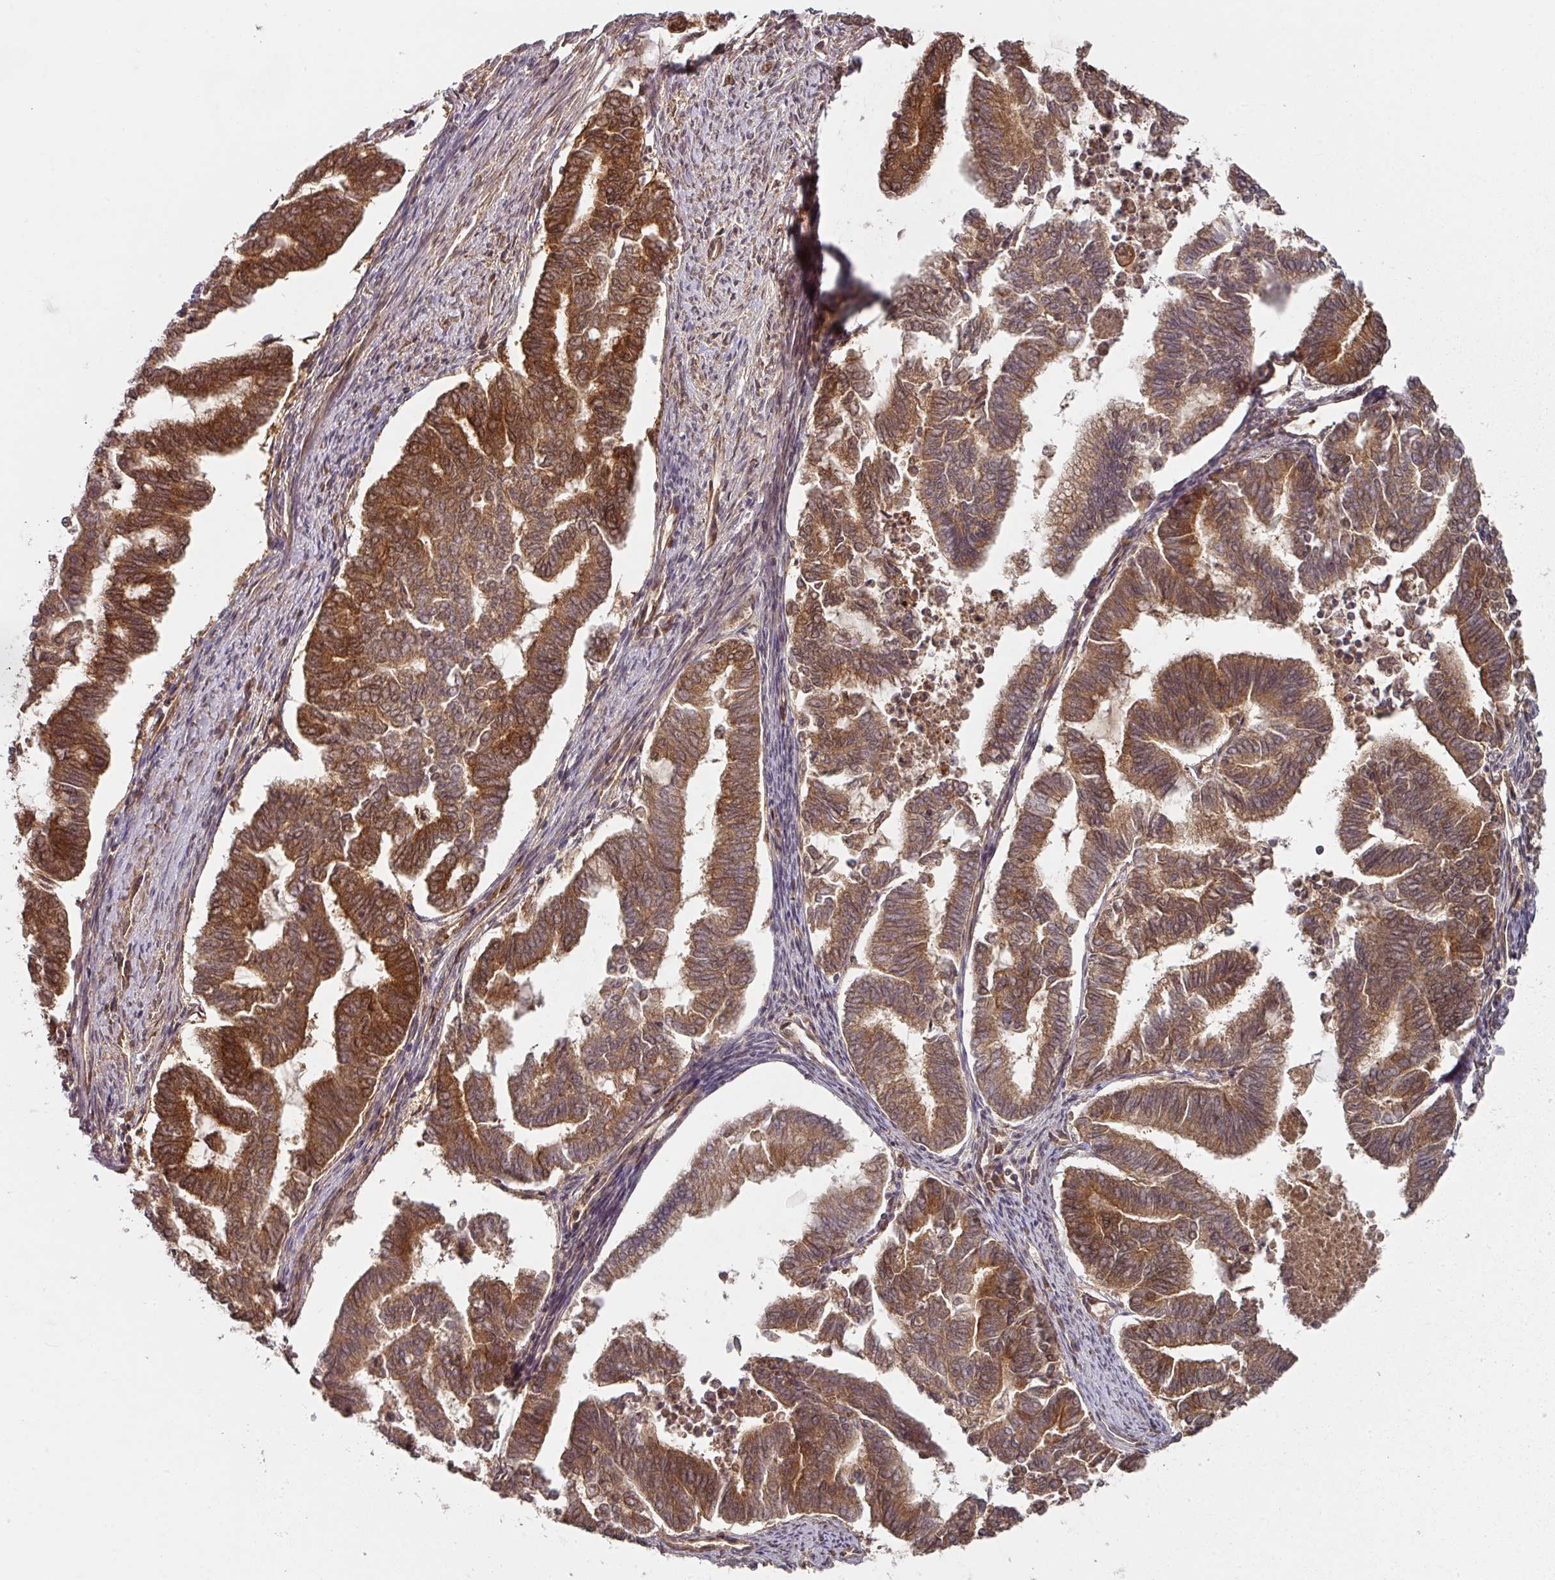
{"staining": {"intensity": "strong", "quantity": "25%-75%", "location": "cytoplasmic/membranous"}, "tissue": "endometrial cancer", "cell_type": "Tumor cells", "image_type": "cancer", "snomed": [{"axis": "morphology", "description": "Adenocarcinoma, NOS"}, {"axis": "topography", "description": "Endometrium"}], "caption": "Protein expression analysis of human endometrial cancer reveals strong cytoplasmic/membranous staining in approximately 25%-75% of tumor cells. (DAB (3,3'-diaminobenzidine) IHC, brown staining for protein, blue staining for nuclei).", "gene": "EIF4EBP2", "patient": {"sex": "female", "age": 79}}